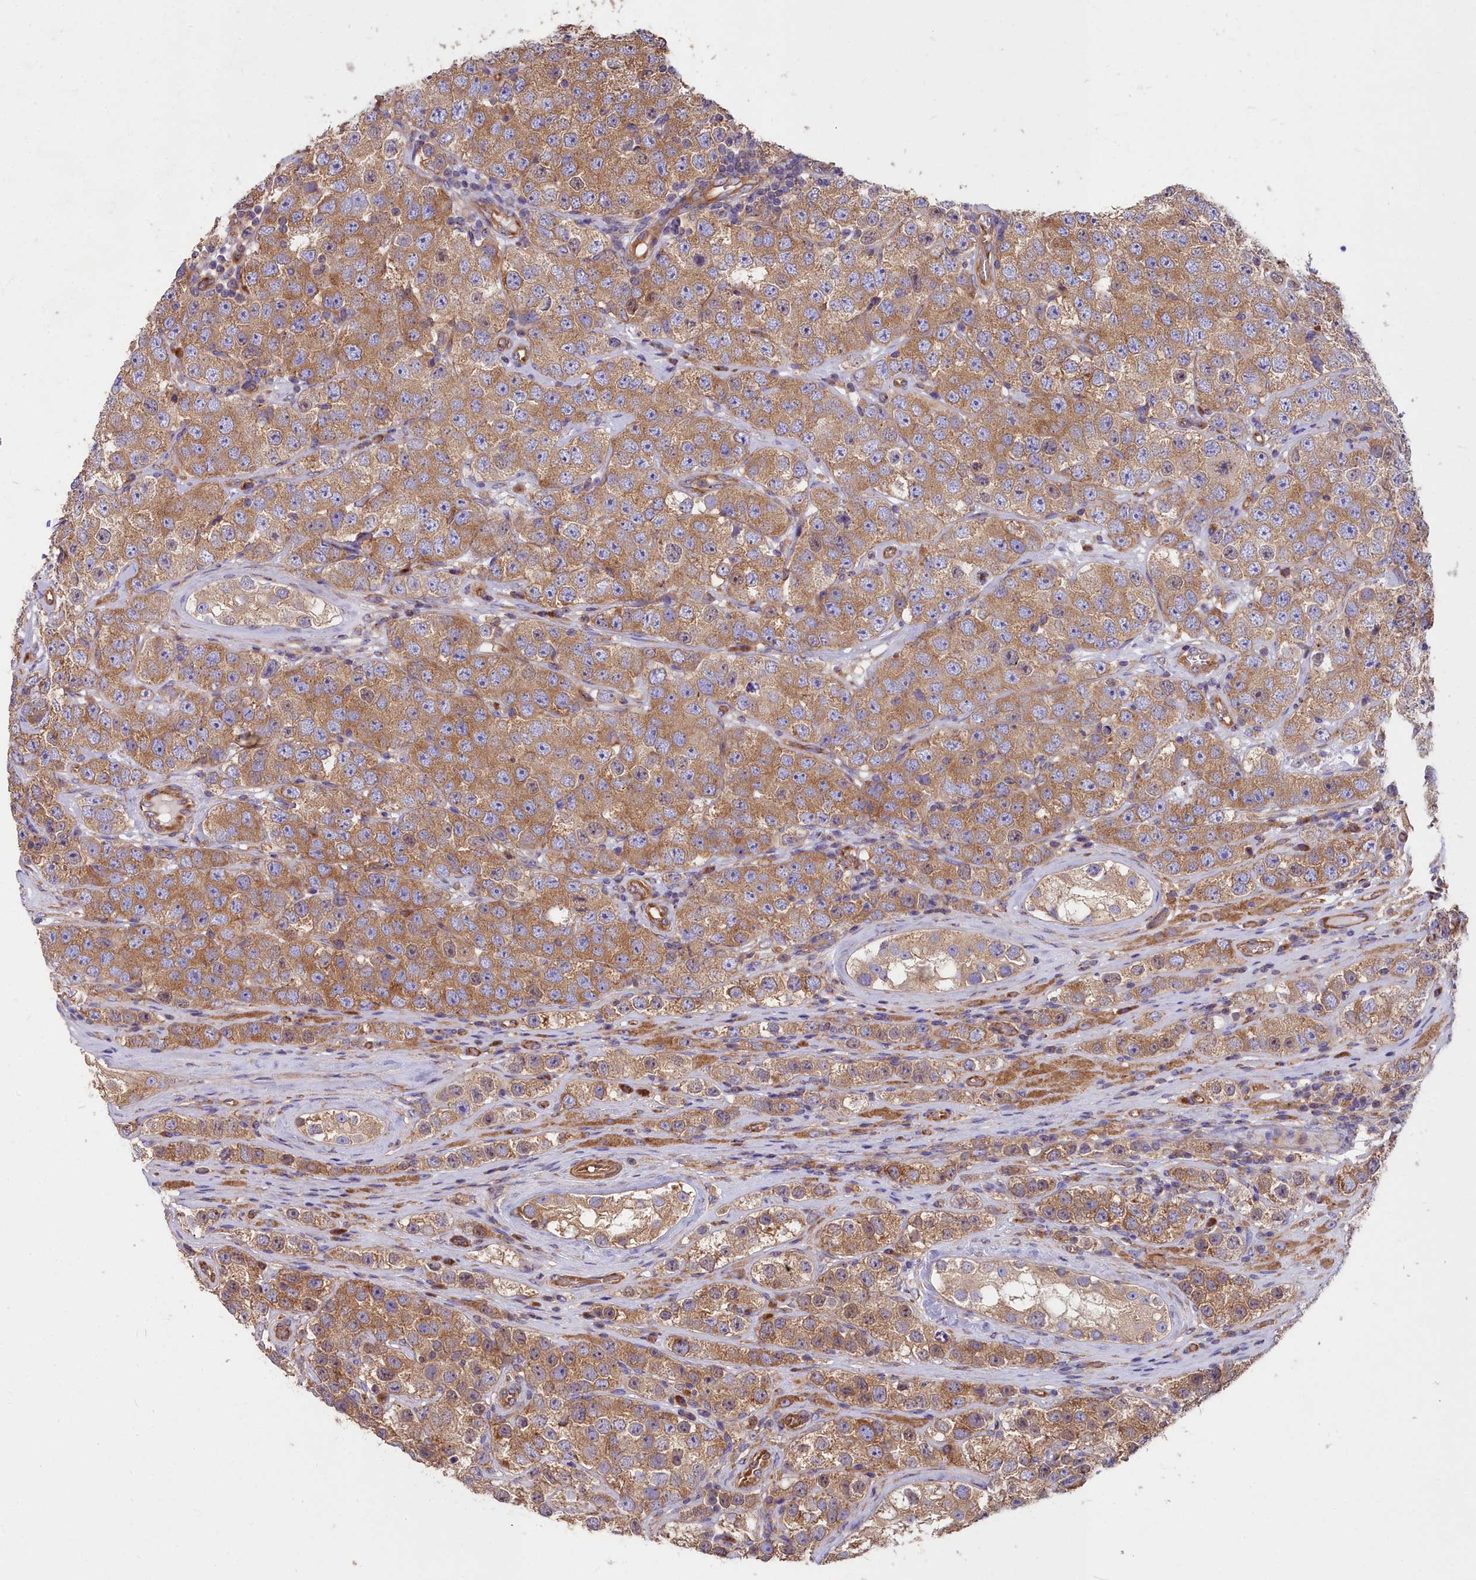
{"staining": {"intensity": "moderate", "quantity": ">75%", "location": "cytoplasmic/membranous"}, "tissue": "testis cancer", "cell_type": "Tumor cells", "image_type": "cancer", "snomed": [{"axis": "morphology", "description": "Seminoma, NOS"}, {"axis": "topography", "description": "Testis"}], "caption": "This image demonstrates immunohistochemistry staining of testis seminoma, with medium moderate cytoplasmic/membranous staining in approximately >75% of tumor cells.", "gene": "DCTN3", "patient": {"sex": "male", "age": 28}}